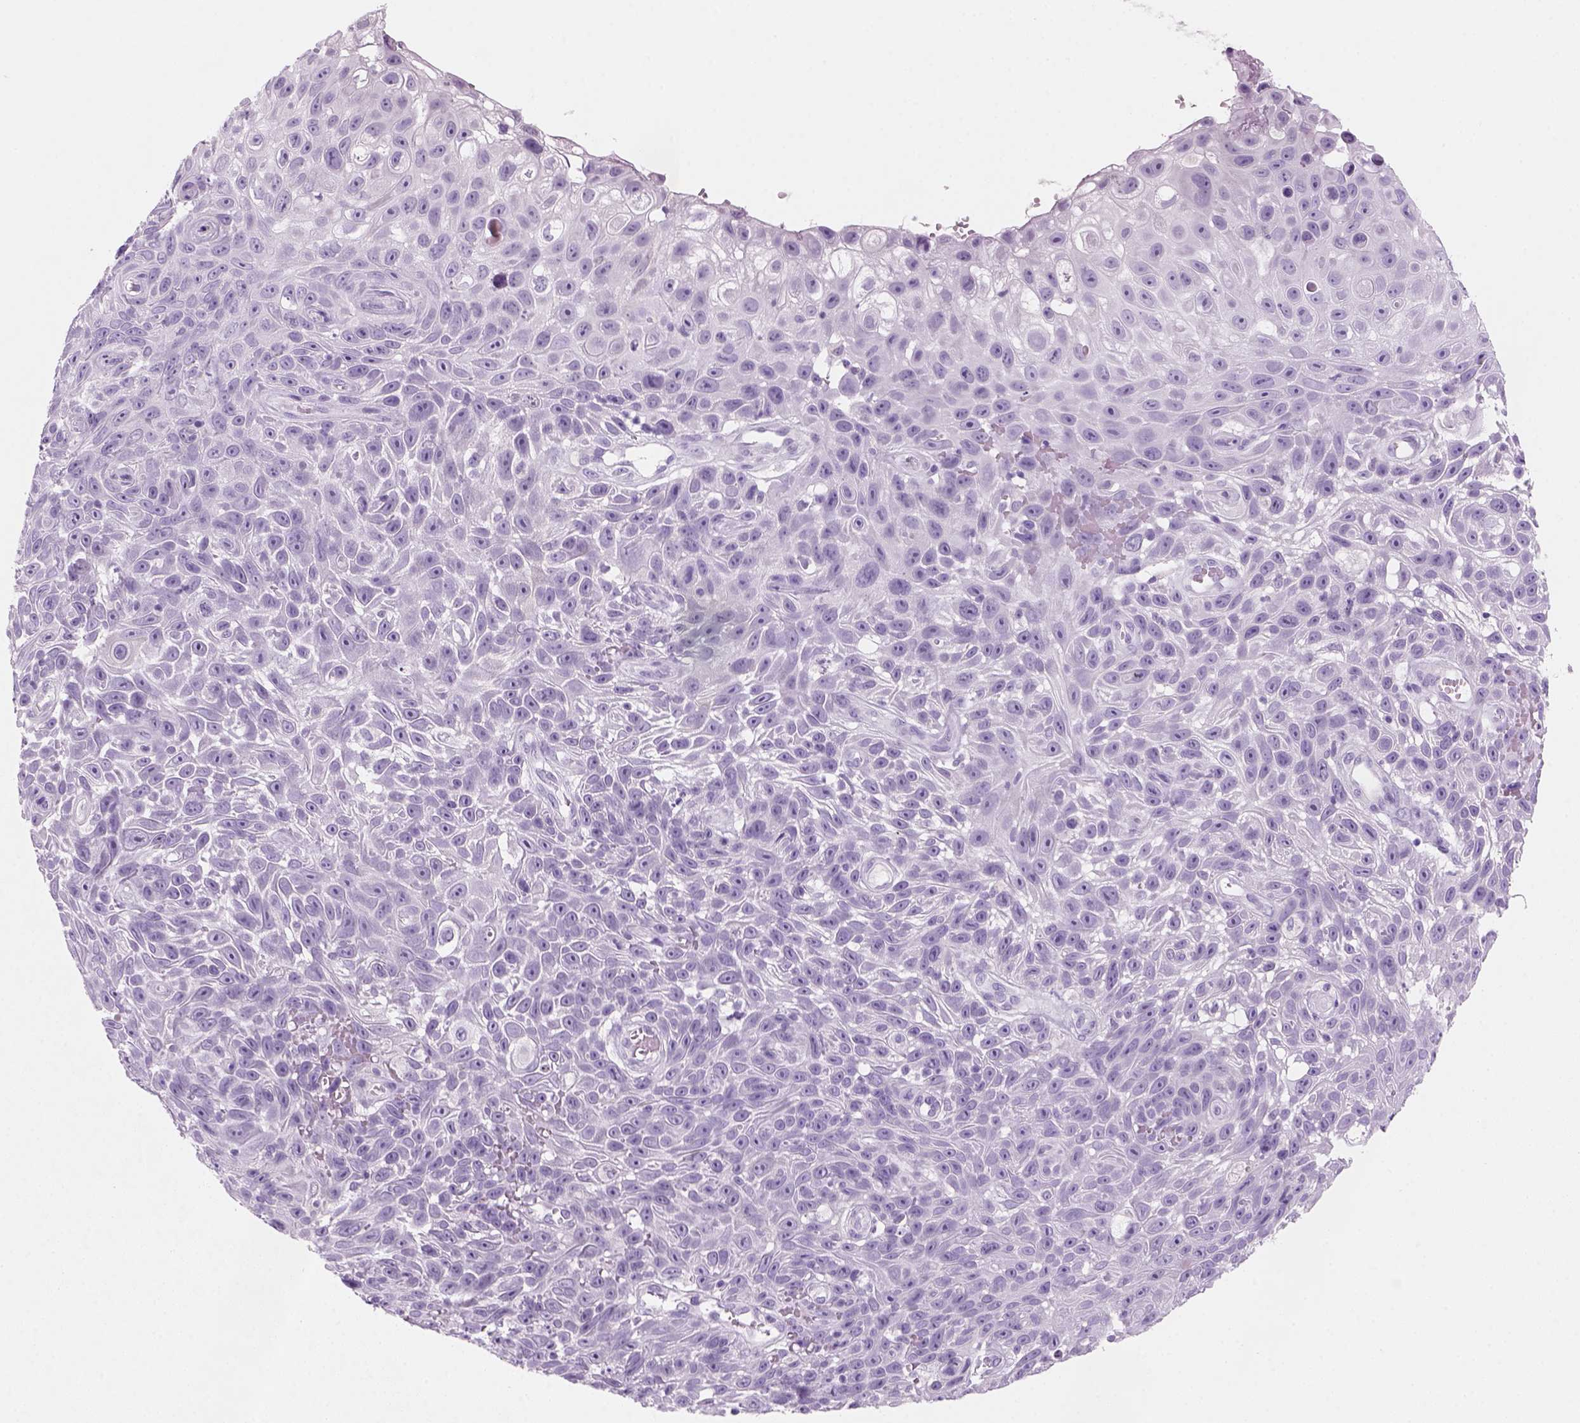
{"staining": {"intensity": "negative", "quantity": "none", "location": "none"}, "tissue": "skin cancer", "cell_type": "Tumor cells", "image_type": "cancer", "snomed": [{"axis": "morphology", "description": "Squamous cell carcinoma, NOS"}, {"axis": "topography", "description": "Skin"}], "caption": "Image shows no significant protein expression in tumor cells of skin cancer.", "gene": "KRTAP11-1", "patient": {"sex": "male", "age": 82}}